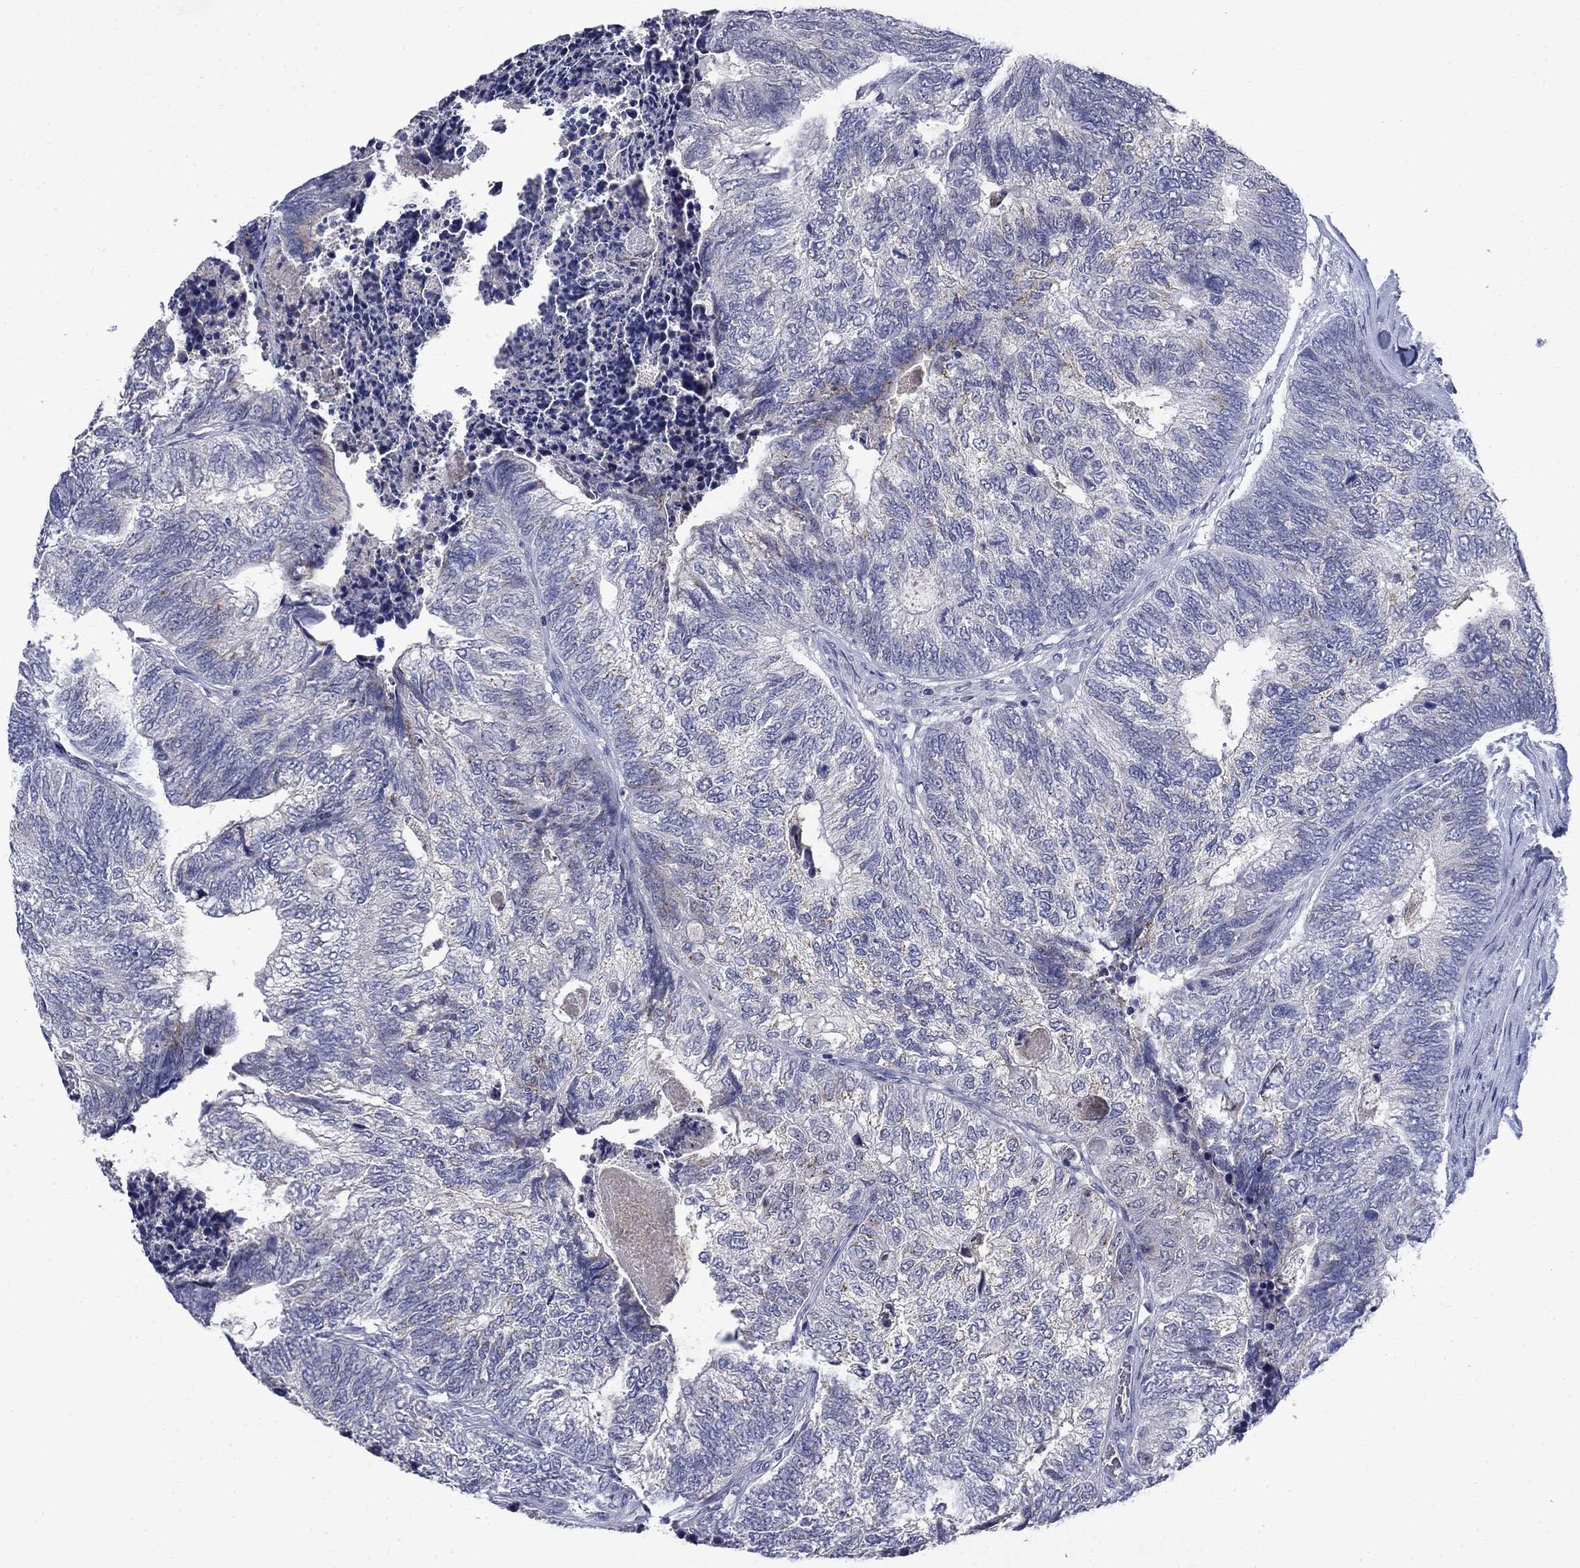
{"staining": {"intensity": "negative", "quantity": "none", "location": "none"}, "tissue": "colorectal cancer", "cell_type": "Tumor cells", "image_type": "cancer", "snomed": [{"axis": "morphology", "description": "Adenocarcinoma, NOS"}, {"axis": "topography", "description": "Colon"}], "caption": "Tumor cells show no significant protein expression in colorectal adenocarcinoma.", "gene": "STAB2", "patient": {"sex": "female", "age": 67}}